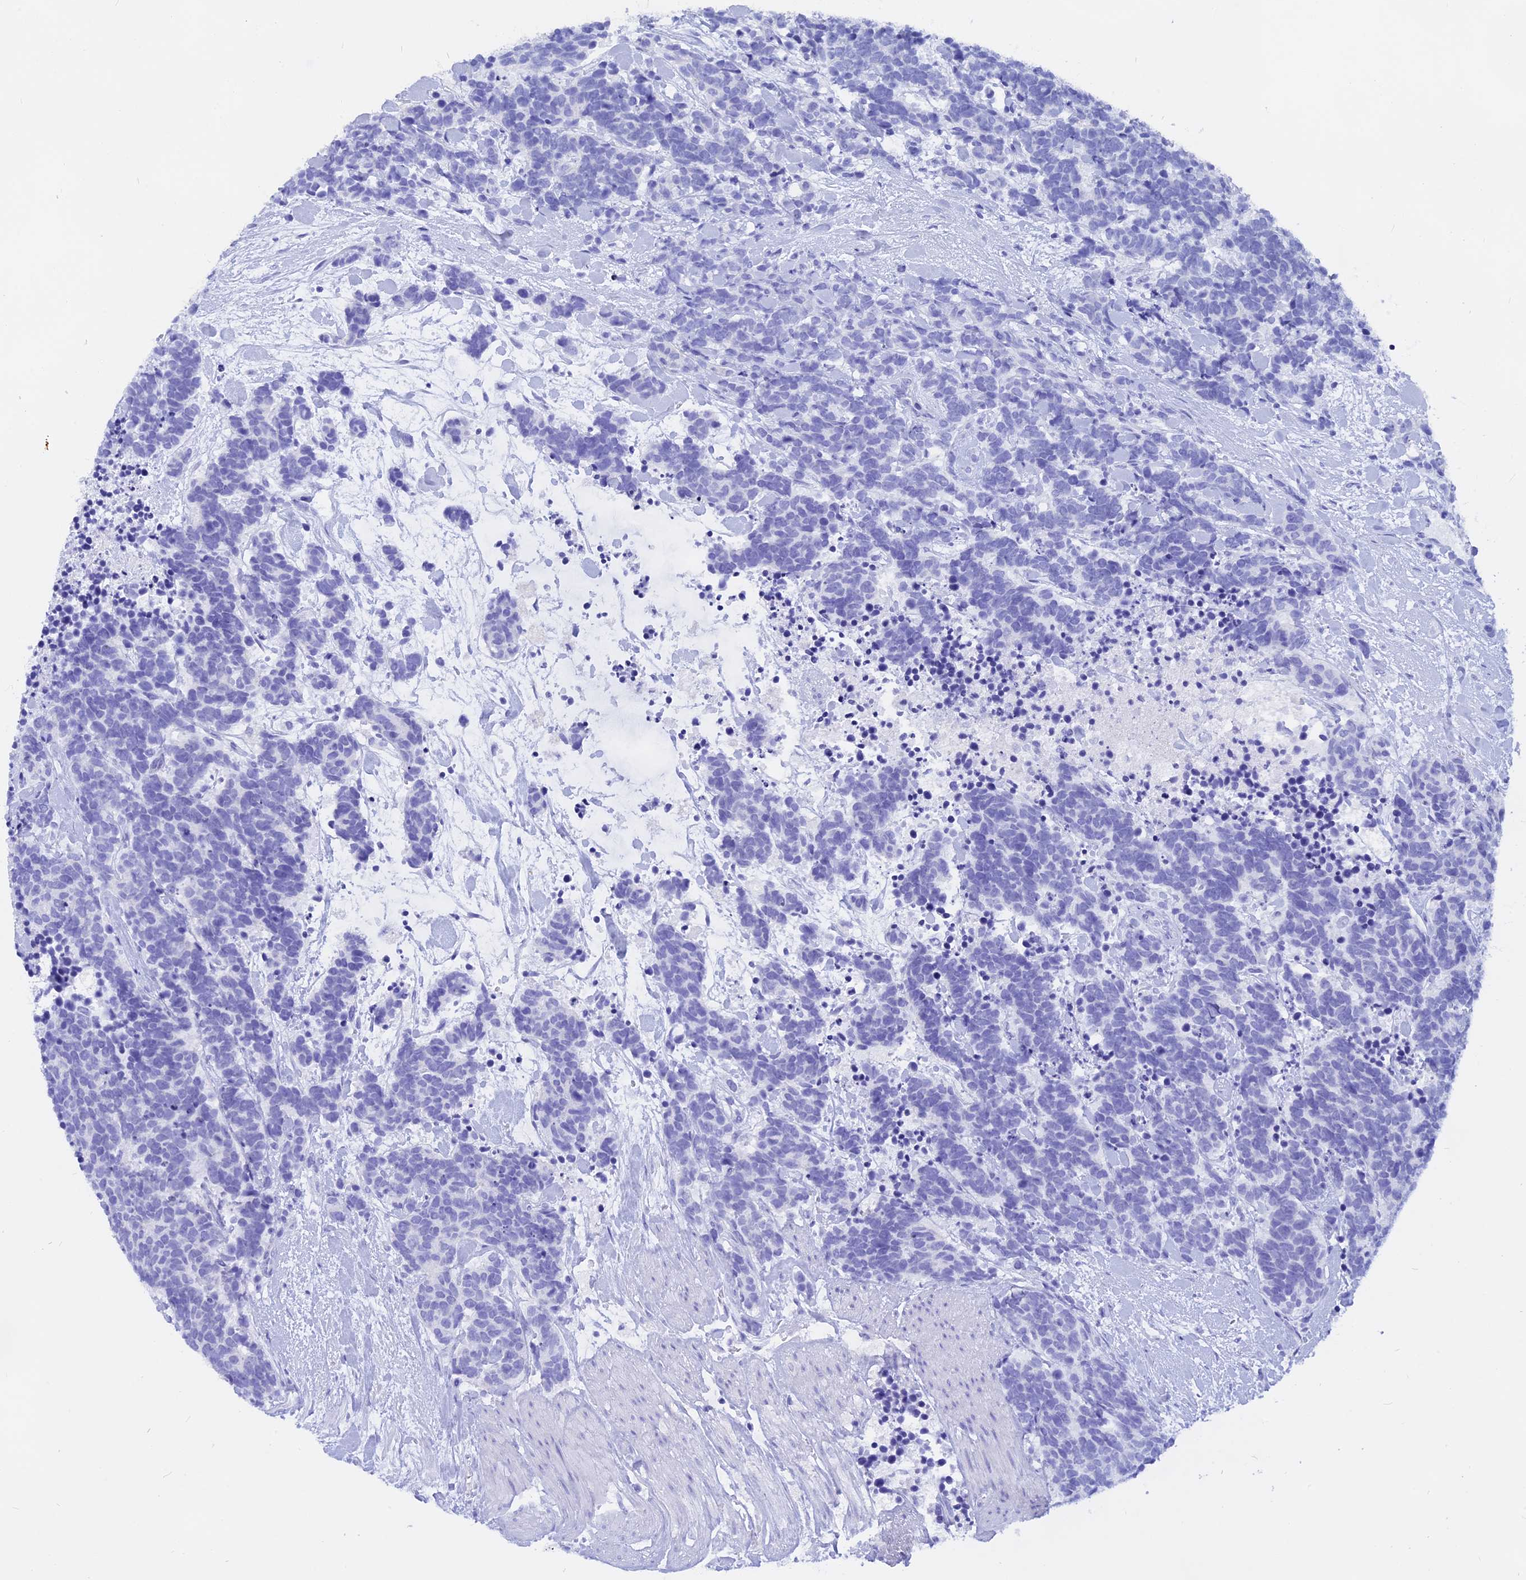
{"staining": {"intensity": "negative", "quantity": "none", "location": "none"}, "tissue": "carcinoid", "cell_type": "Tumor cells", "image_type": "cancer", "snomed": [{"axis": "morphology", "description": "Carcinoma, NOS"}, {"axis": "morphology", "description": "Carcinoid, malignant, NOS"}, {"axis": "topography", "description": "Prostate"}], "caption": "A photomicrograph of human malignant carcinoid is negative for staining in tumor cells.", "gene": "ISCA1", "patient": {"sex": "male", "age": 57}}